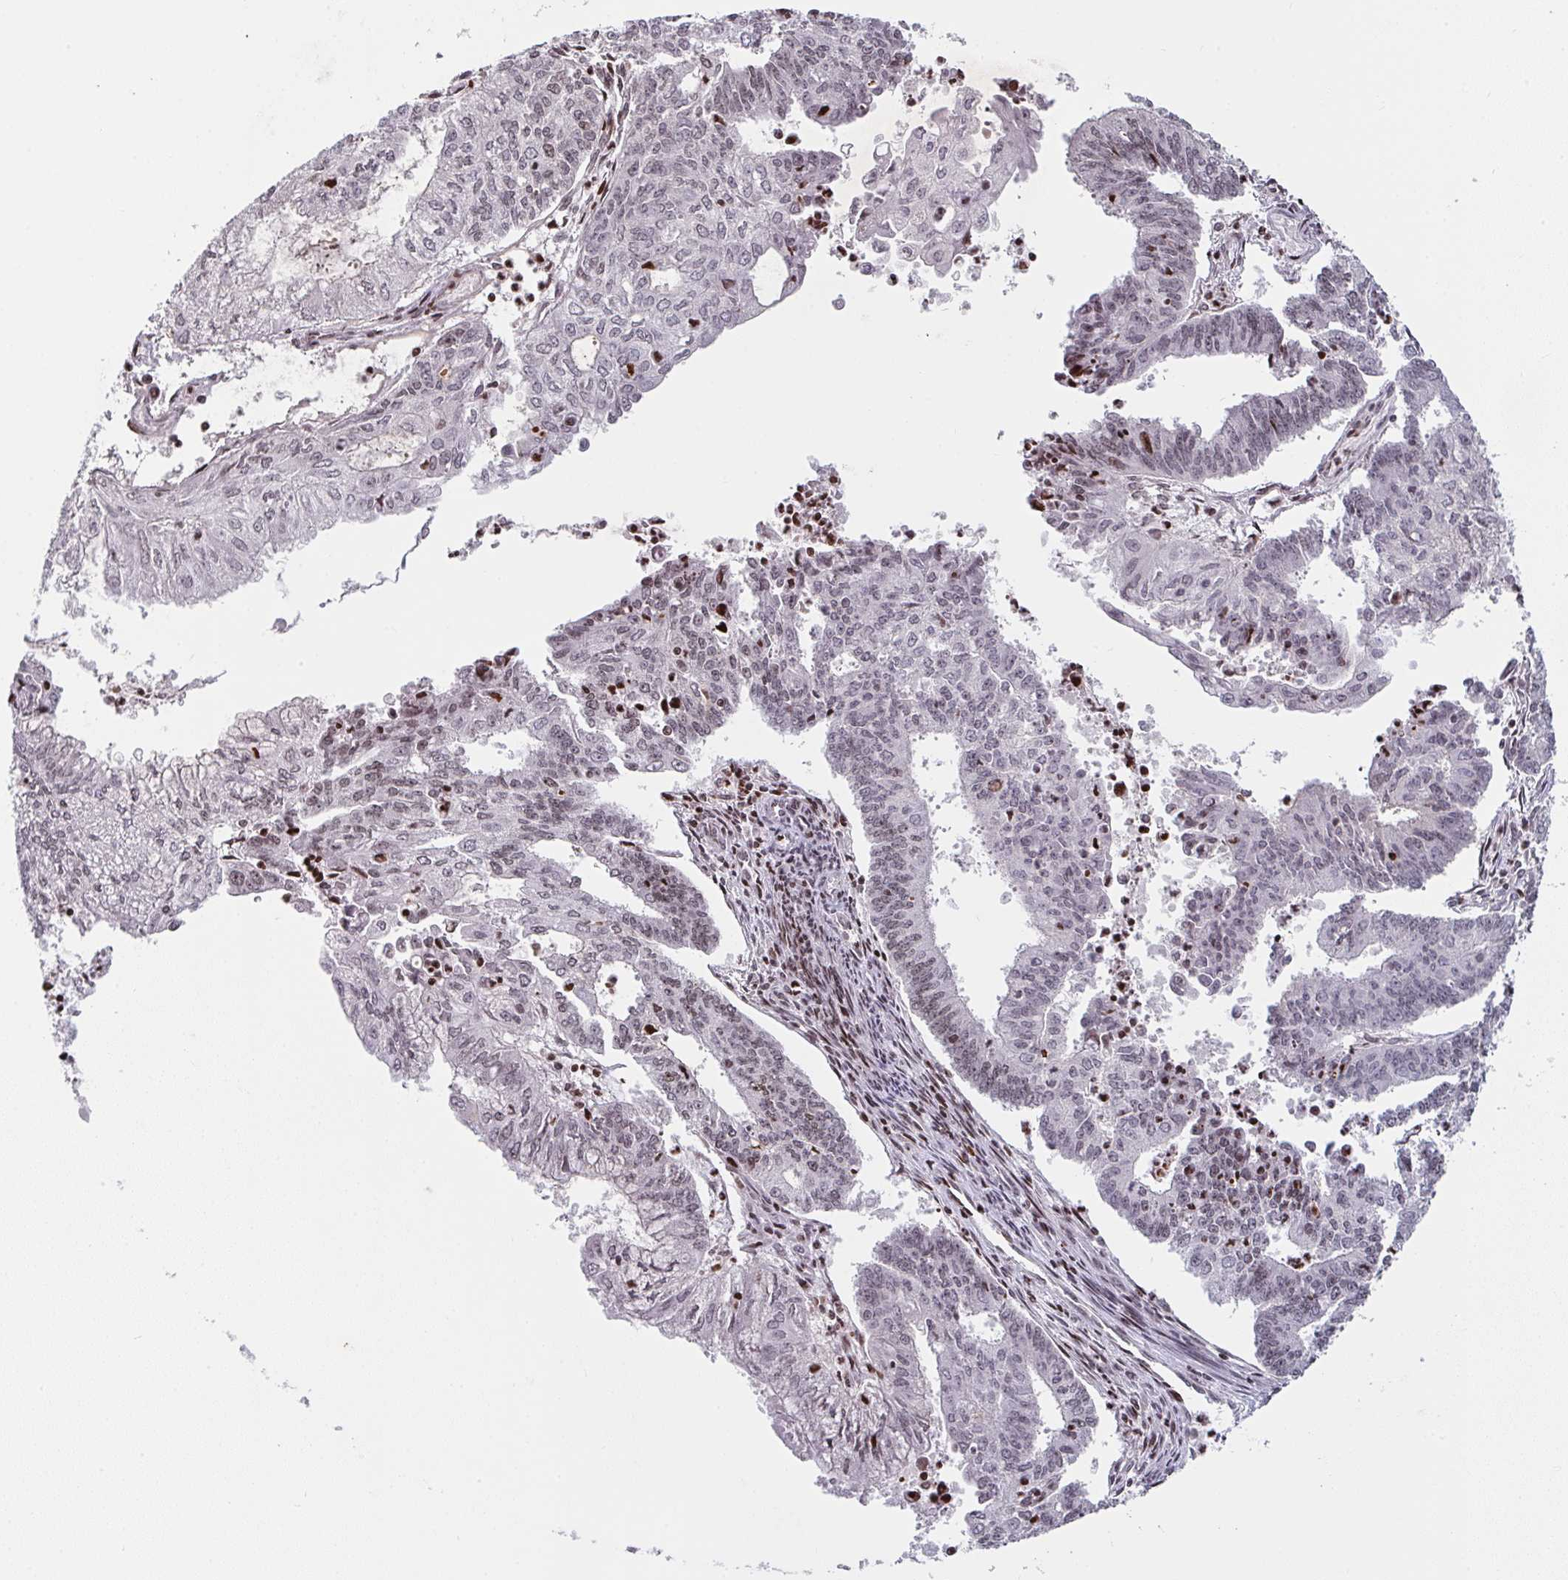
{"staining": {"intensity": "weak", "quantity": "<25%", "location": "nuclear"}, "tissue": "endometrial cancer", "cell_type": "Tumor cells", "image_type": "cancer", "snomed": [{"axis": "morphology", "description": "Adenocarcinoma, NOS"}, {"axis": "topography", "description": "Endometrium"}], "caption": "High magnification brightfield microscopy of adenocarcinoma (endometrial) stained with DAB (3,3'-diaminobenzidine) (brown) and counterstained with hematoxylin (blue): tumor cells show no significant expression.", "gene": "PCDHB8", "patient": {"sex": "female", "age": 61}}